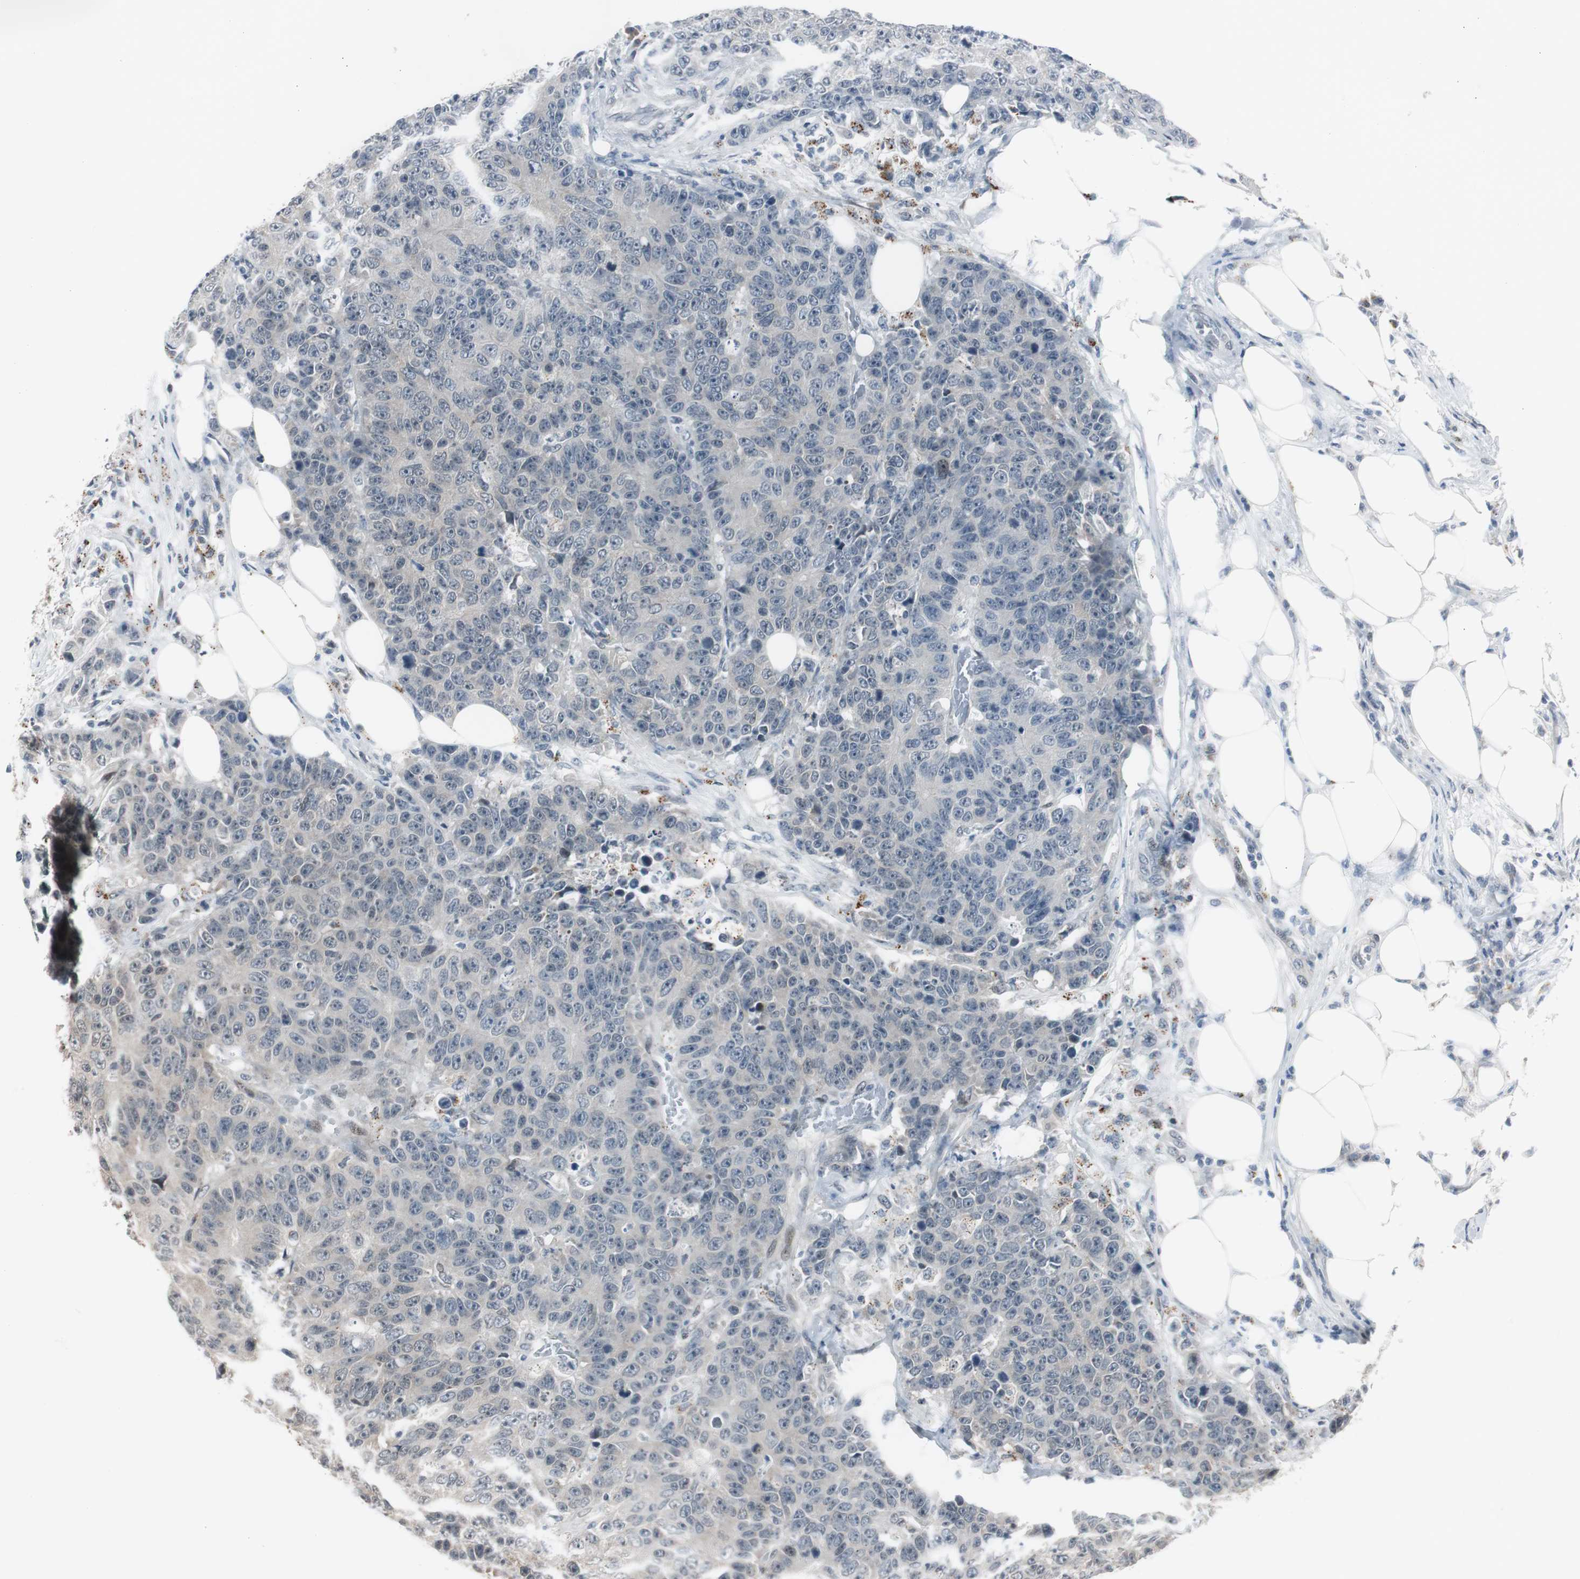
{"staining": {"intensity": "weak", "quantity": "<25%", "location": "cytoplasmic/membranous"}, "tissue": "colorectal cancer", "cell_type": "Tumor cells", "image_type": "cancer", "snomed": [{"axis": "morphology", "description": "Adenocarcinoma, NOS"}, {"axis": "topography", "description": "Colon"}], "caption": "Colorectal adenocarcinoma stained for a protein using immunohistochemistry (IHC) displays no positivity tumor cells.", "gene": "BOLA1", "patient": {"sex": "female", "age": 86}}